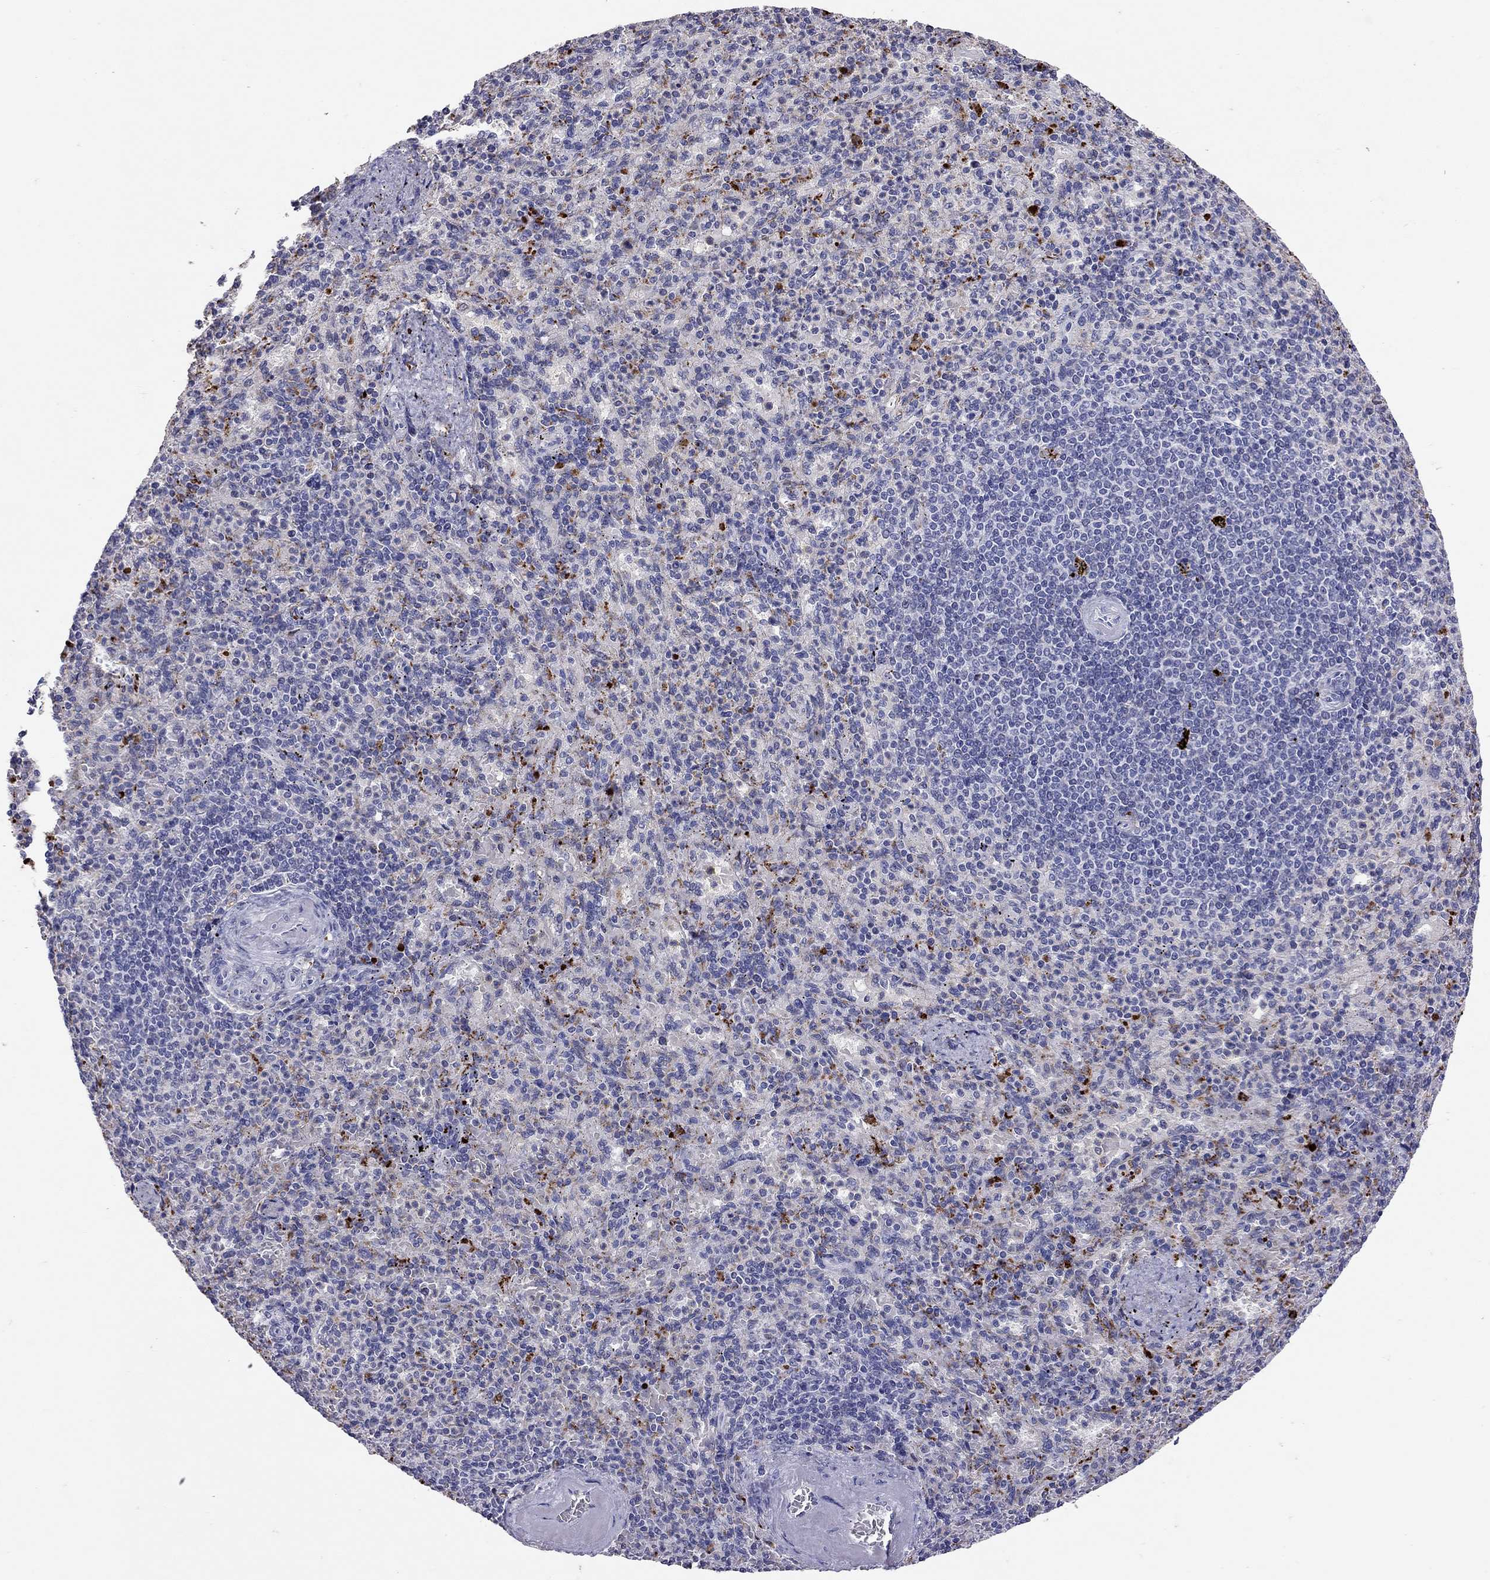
{"staining": {"intensity": "strong", "quantity": "<25%", "location": "cytoplasmic/membranous,nuclear"}, "tissue": "spleen", "cell_type": "Cells in red pulp", "image_type": "normal", "snomed": [{"axis": "morphology", "description": "Normal tissue, NOS"}, {"axis": "topography", "description": "Spleen"}], "caption": "High-power microscopy captured an immunohistochemistry (IHC) image of benign spleen, revealing strong cytoplasmic/membranous,nuclear positivity in about <25% of cells in red pulp. Immunohistochemistry stains the protein of interest in brown and the nuclei are stained blue.", "gene": "SERPINA3", "patient": {"sex": "female", "age": 74}}